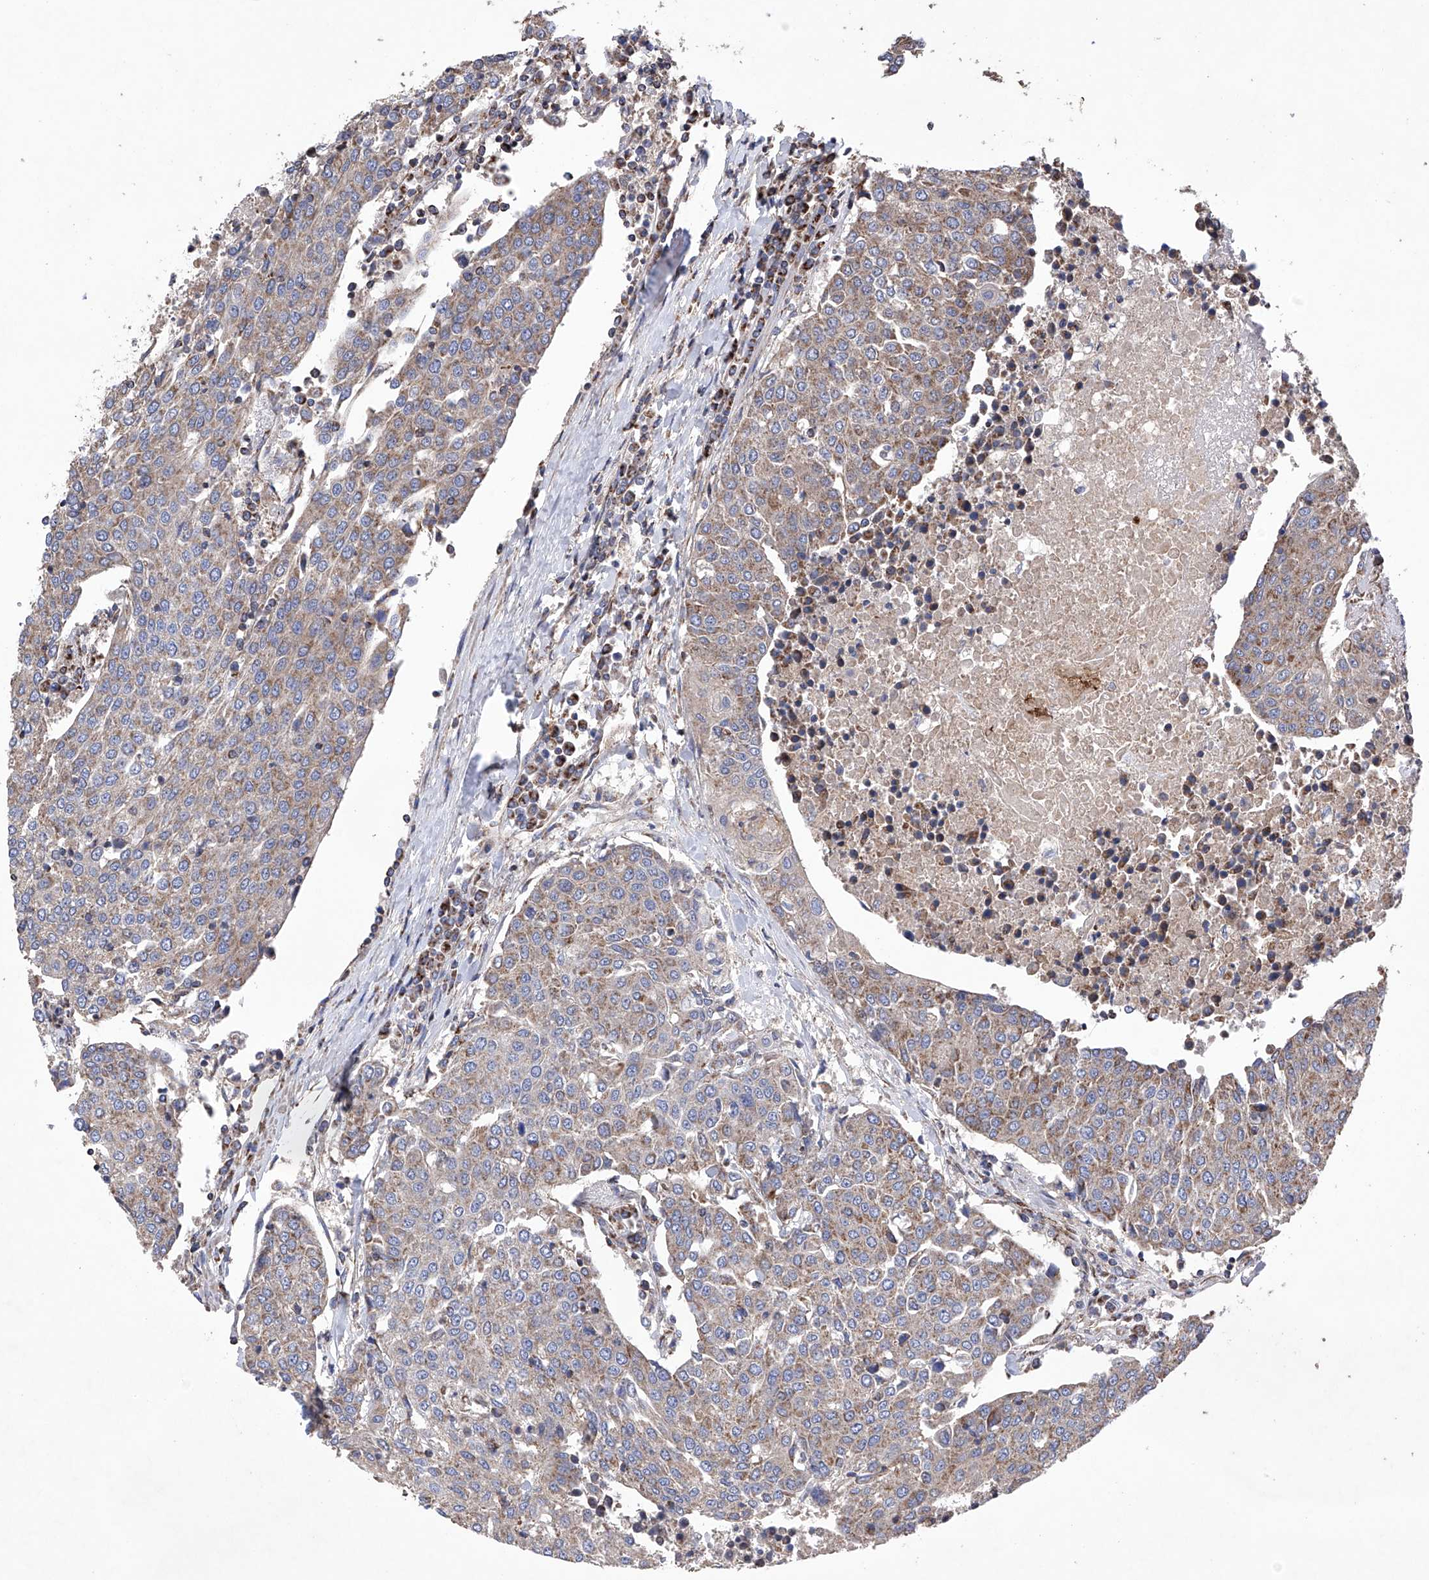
{"staining": {"intensity": "weak", "quantity": ">75%", "location": "cytoplasmic/membranous"}, "tissue": "urothelial cancer", "cell_type": "Tumor cells", "image_type": "cancer", "snomed": [{"axis": "morphology", "description": "Urothelial carcinoma, High grade"}, {"axis": "topography", "description": "Urinary bladder"}], "caption": "Brown immunohistochemical staining in urothelial cancer demonstrates weak cytoplasmic/membranous expression in about >75% of tumor cells. (DAB (3,3'-diaminobenzidine) = brown stain, brightfield microscopy at high magnification).", "gene": "EFCAB2", "patient": {"sex": "female", "age": 85}}